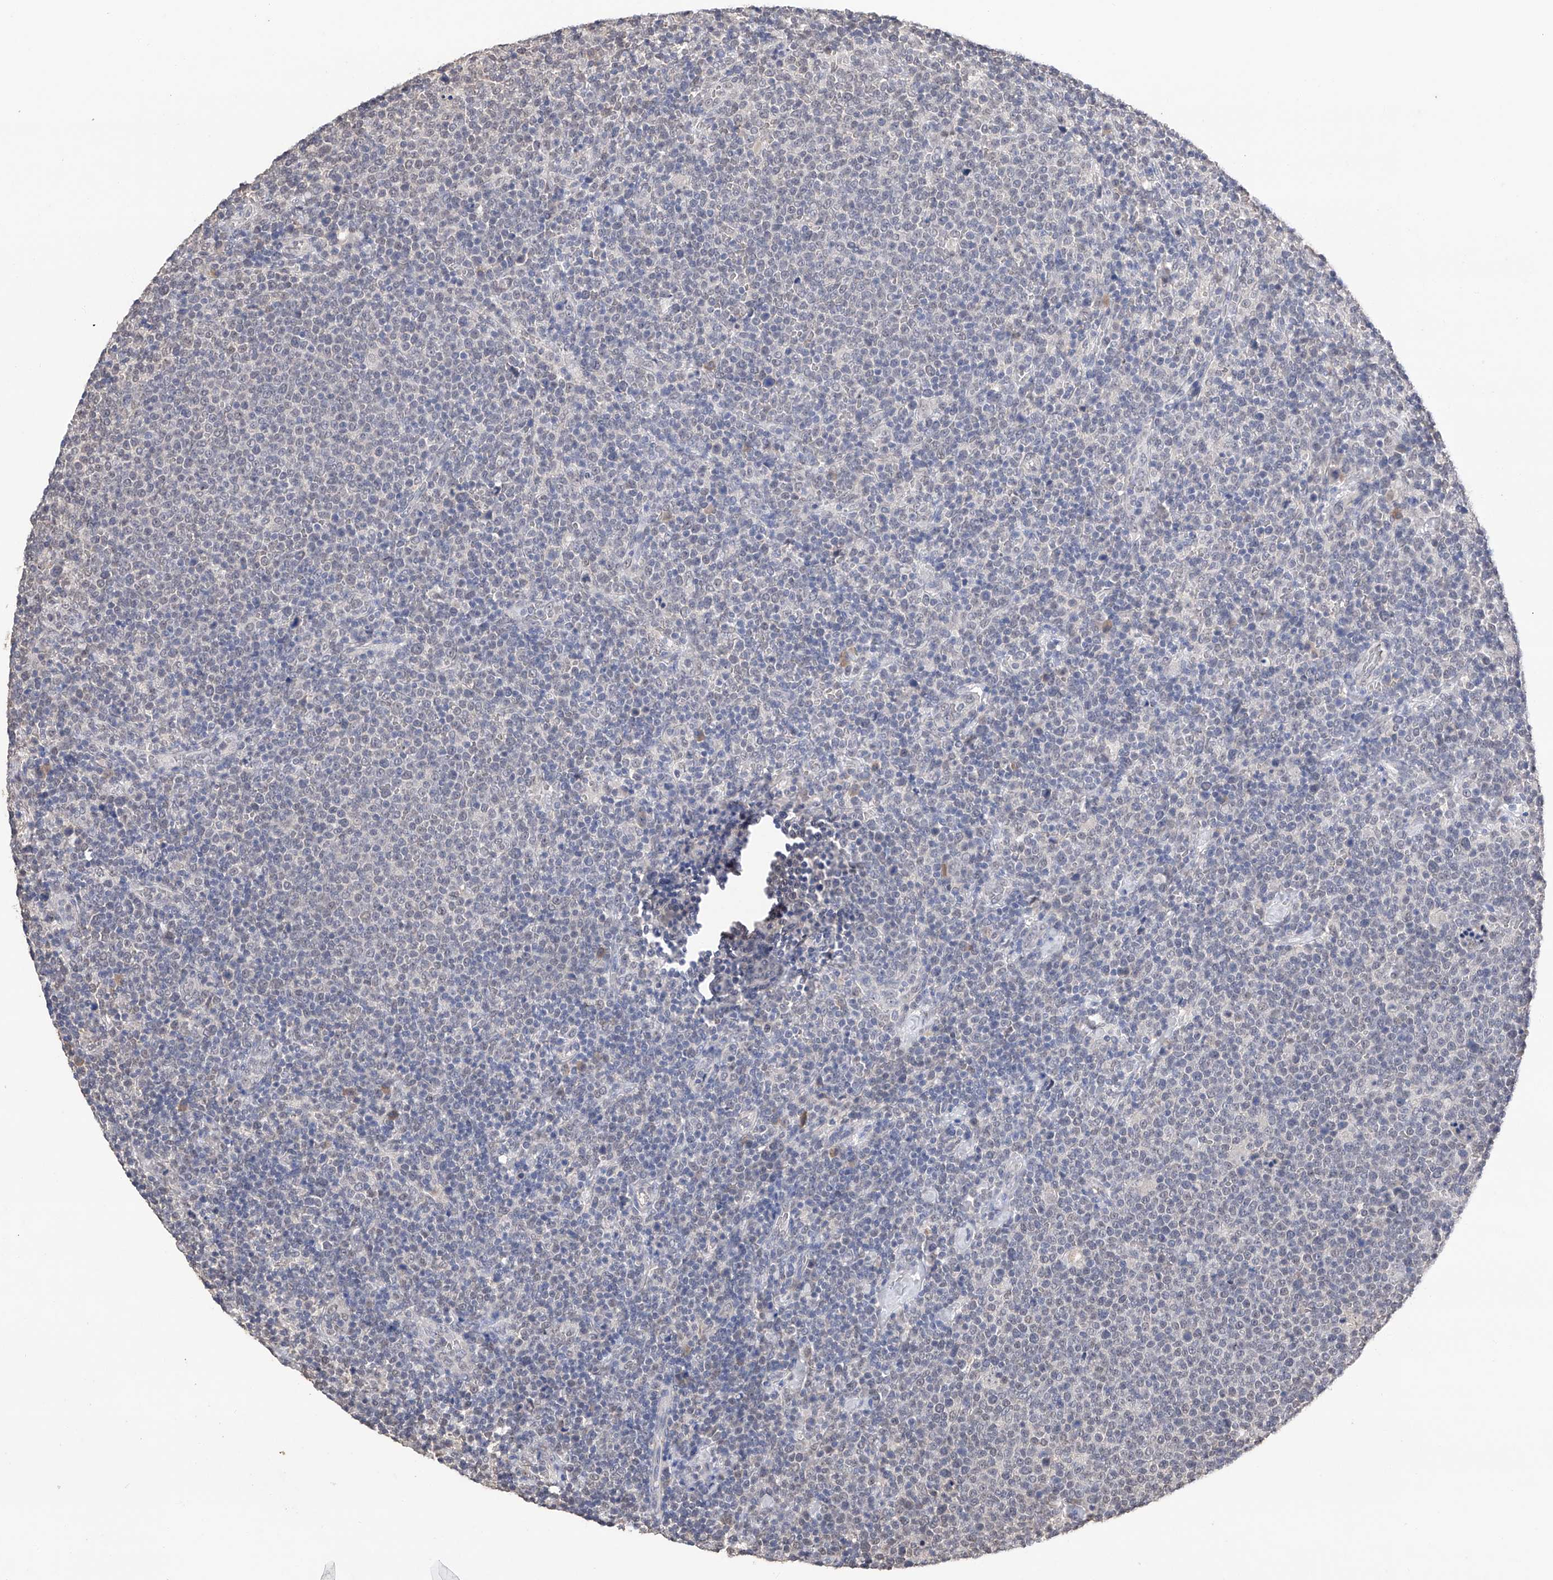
{"staining": {"intensity": "negative", "quantity": "none", "location": "none"}, "tissue": "lymphoma", "cell_type": "Tumor cells", "image_type": "cancer", "snomed": [{"axis": "morphology", "description": "Malignant lymphoma, non-Hodgkin's type, High grade"}, {"axis": "topography", "description": "Lymph node"}], "caption": "The image shows no staining of tumor cells in lymphoma. Brightfield microscopy of immunohistochemistry stained with DAB (3,3'-diaminobenzidine) (brown) and hematoxylin (blue), captured at high magnification.", "gene": "DMAP1", "patient": {"sex": "male", "age": 61}}